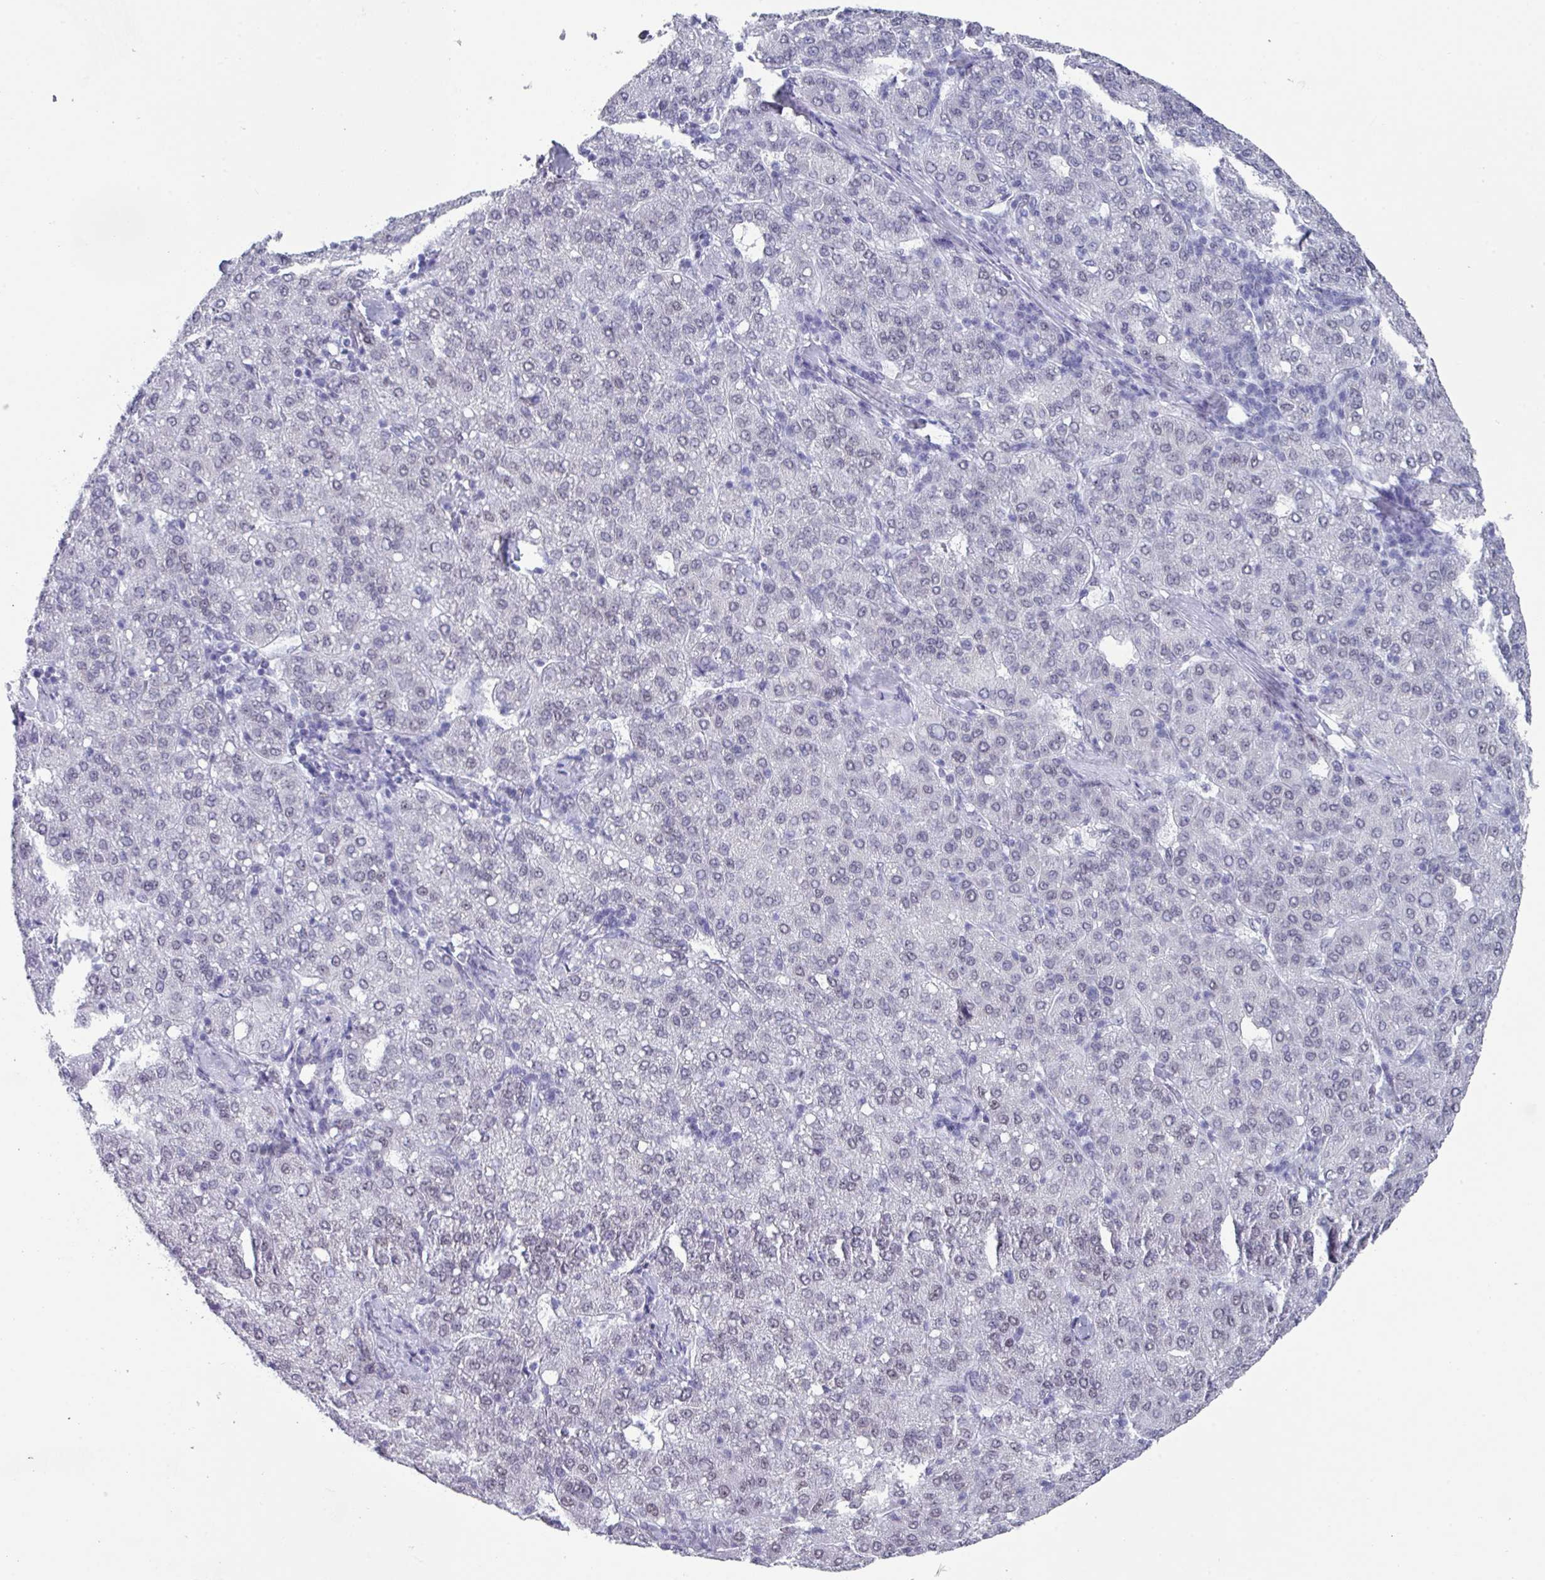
{"staining": {"intensity": "negative", "quantity": "none", "location": "none"}, "tissue": "liver cancer", "cell_type": "Tumor cells", "image_type": "cancer", "snomed": [{"axis": "morphology", "description": "Carcinoma, Hepatocellular, NOS"}, {"axis": "topography", "description": "Liver"}], "caption": "The image shows no staining of tumor cells in liver hepatocellular carcinoma.", "gene": "PUF60", "patient": {"sex": "male", "age": 65}}